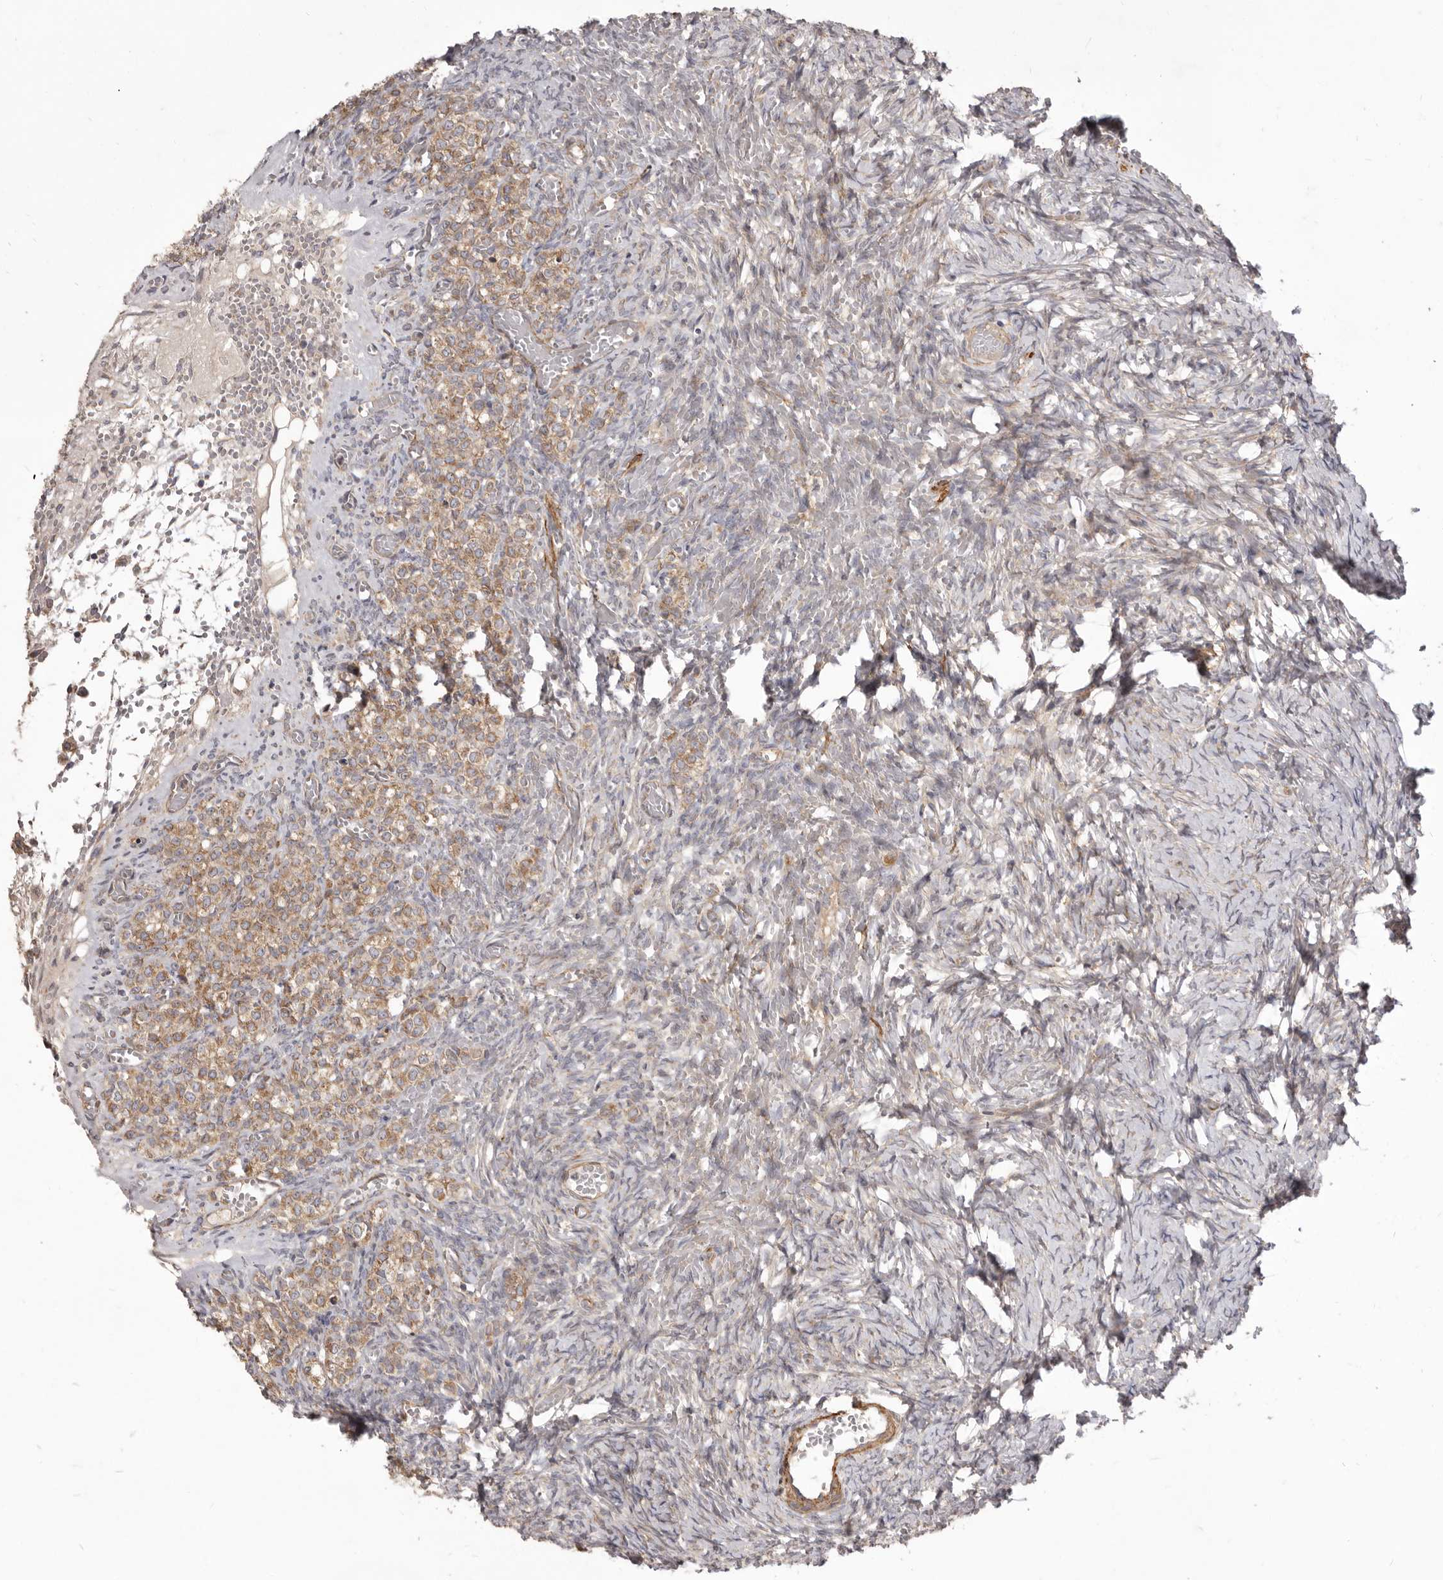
{"staining": {"intensity": "negative", "quantity": "none", "location": "none"}, "tissue": "ovary", "cell_type": "Ovarian stroma cells", "image_type": "normal", "snomed": [{"axis": "morphology", "description": "Adenocarcinoma, NOS"}, {"axis": "topography", "description": "Endometrium"}], "caption": "Photomicrograph shows no protein expression in ovarian stroma cells of unremarkable ovary.", "gene": "VPS45", "patient": {"sex": "female", "age": 32}}